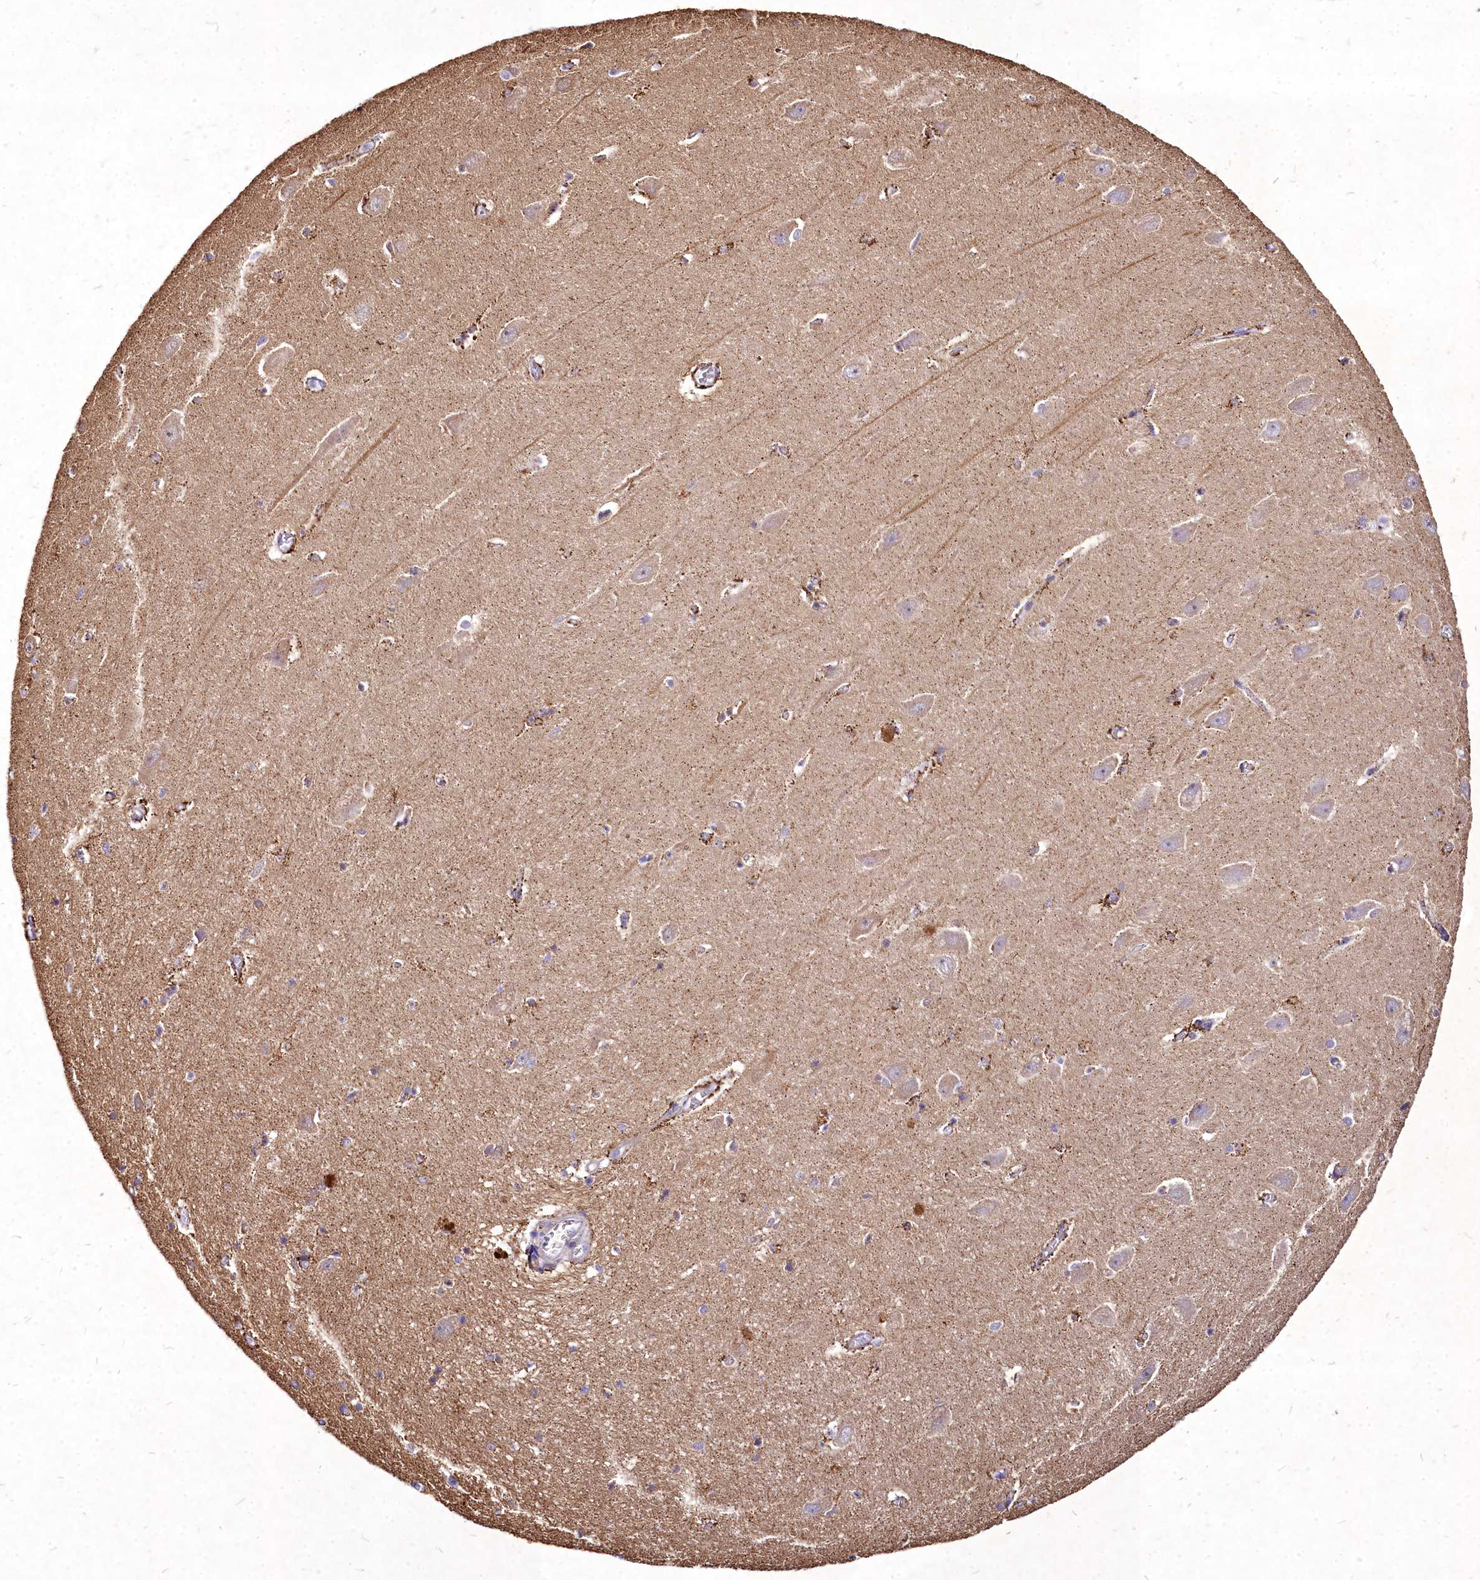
{"staining": {"intensity": "weak", "quantity": "<25%", "location": "cytoplasmic/membranous"}, "tissue": "hippocampus", "cell_type": "Glial cells", "image_type": "normal", "snomed": [{"axis": "morphology", "description": "Normal tissue, NOS"}, {"axis": "topography", "description": "Hippocampus"}], "caption": "The micrograph displays no staining of glial cells in benign hippocampus. The staining is performed using DAB brown chromogen with nuclei counter-stained in using hematoxylin.", "gene": "SKA1", "patient": {"sex": "female", "age": 64}}